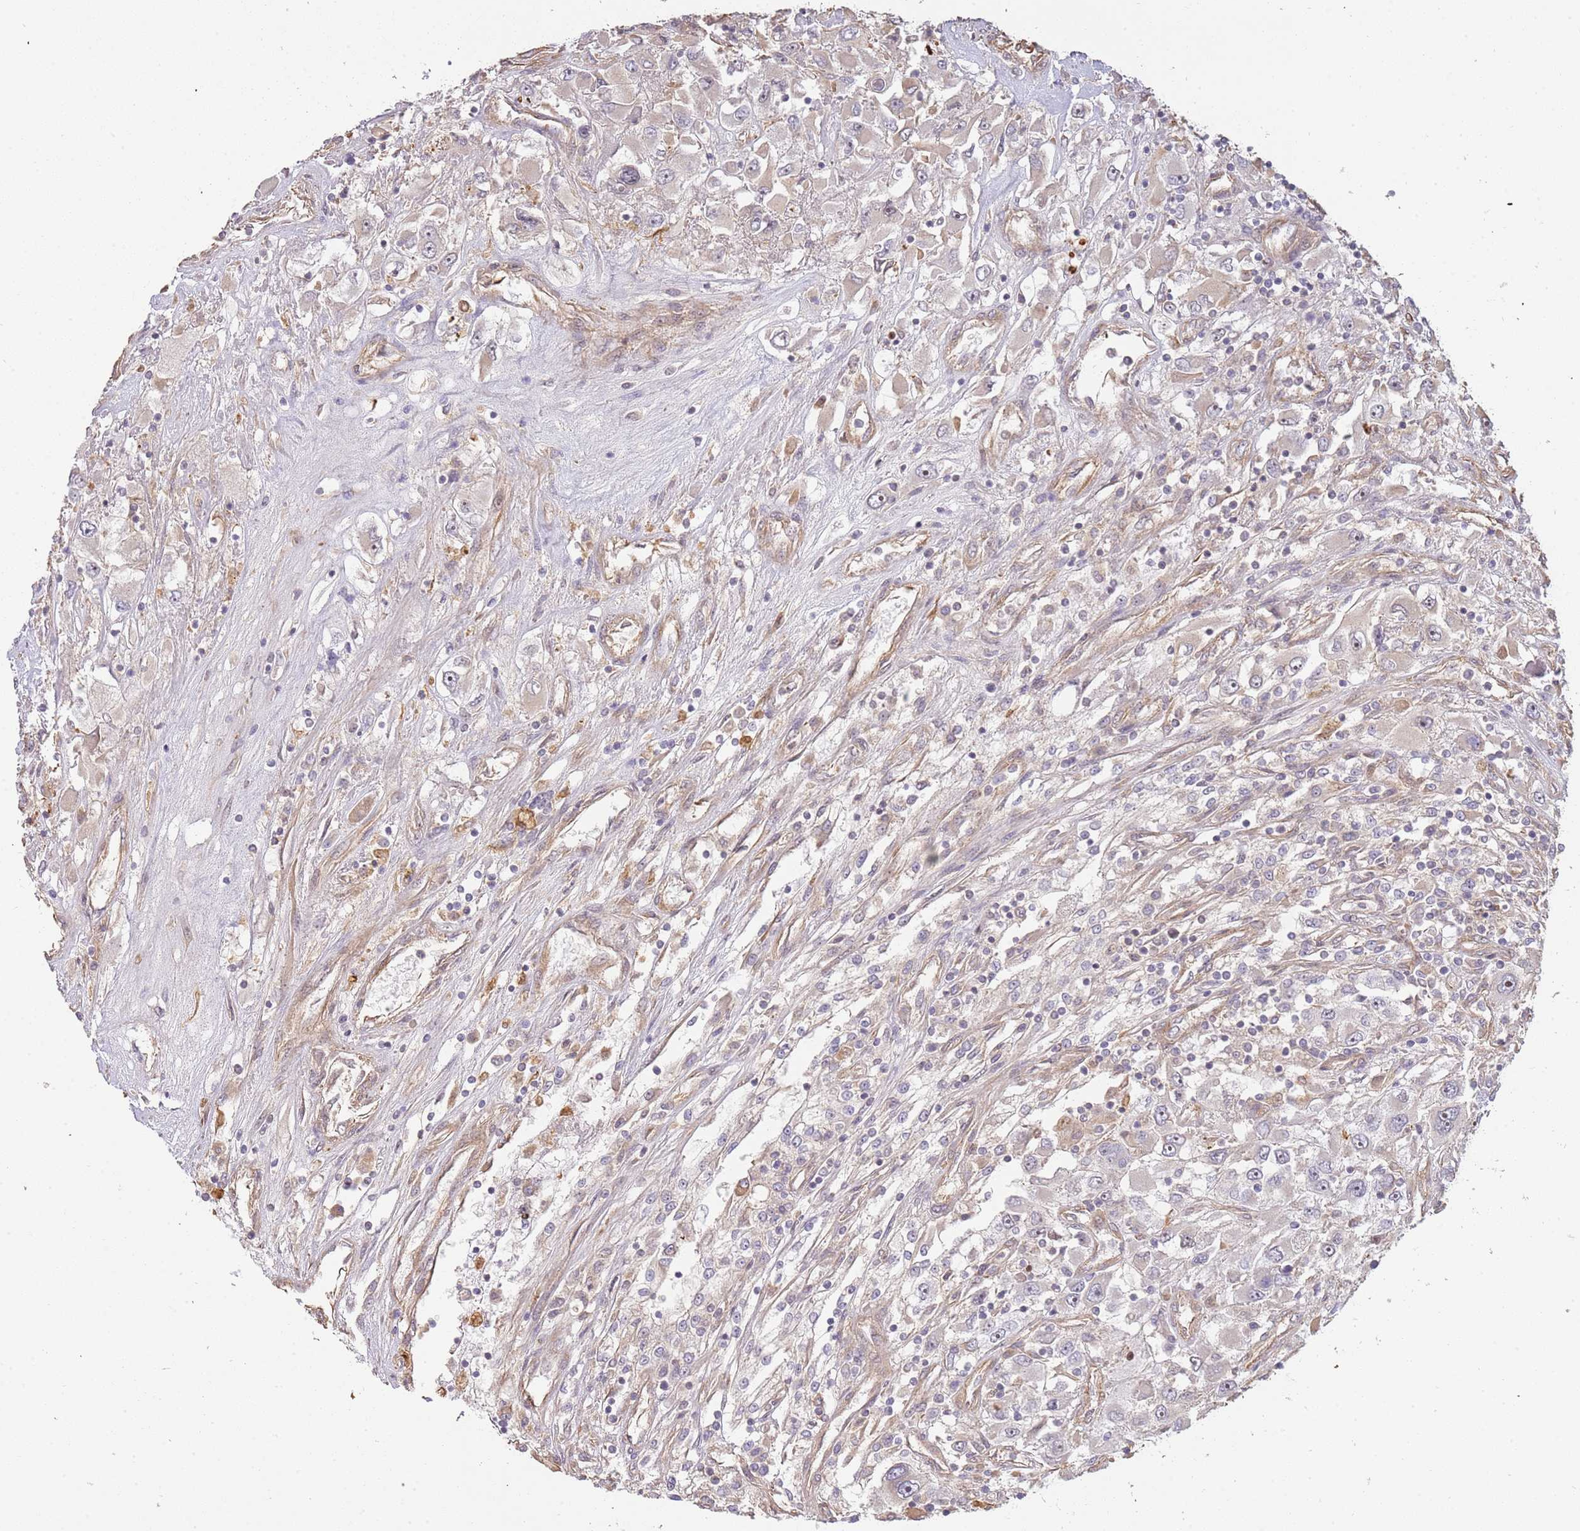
{"staining": {"intensity": "negative", "quantity": "none", "location": "none"}, "tissue": "renal cancer", "cell_type": "Tumor cells", "image_type": "cancer", "snomed": [{"axis": "morphology", "description": "Adenocarcinoma, NOS"}, {"axis": "topography", "description": "Kidney"}], "caption": "Renal adenocarcinoma stained for a protein using immunohistochemistry (IHC) exhibits no expression tumor cells.", "gene": "SURF2", "patient": {"sex": "female", "age": 52}}